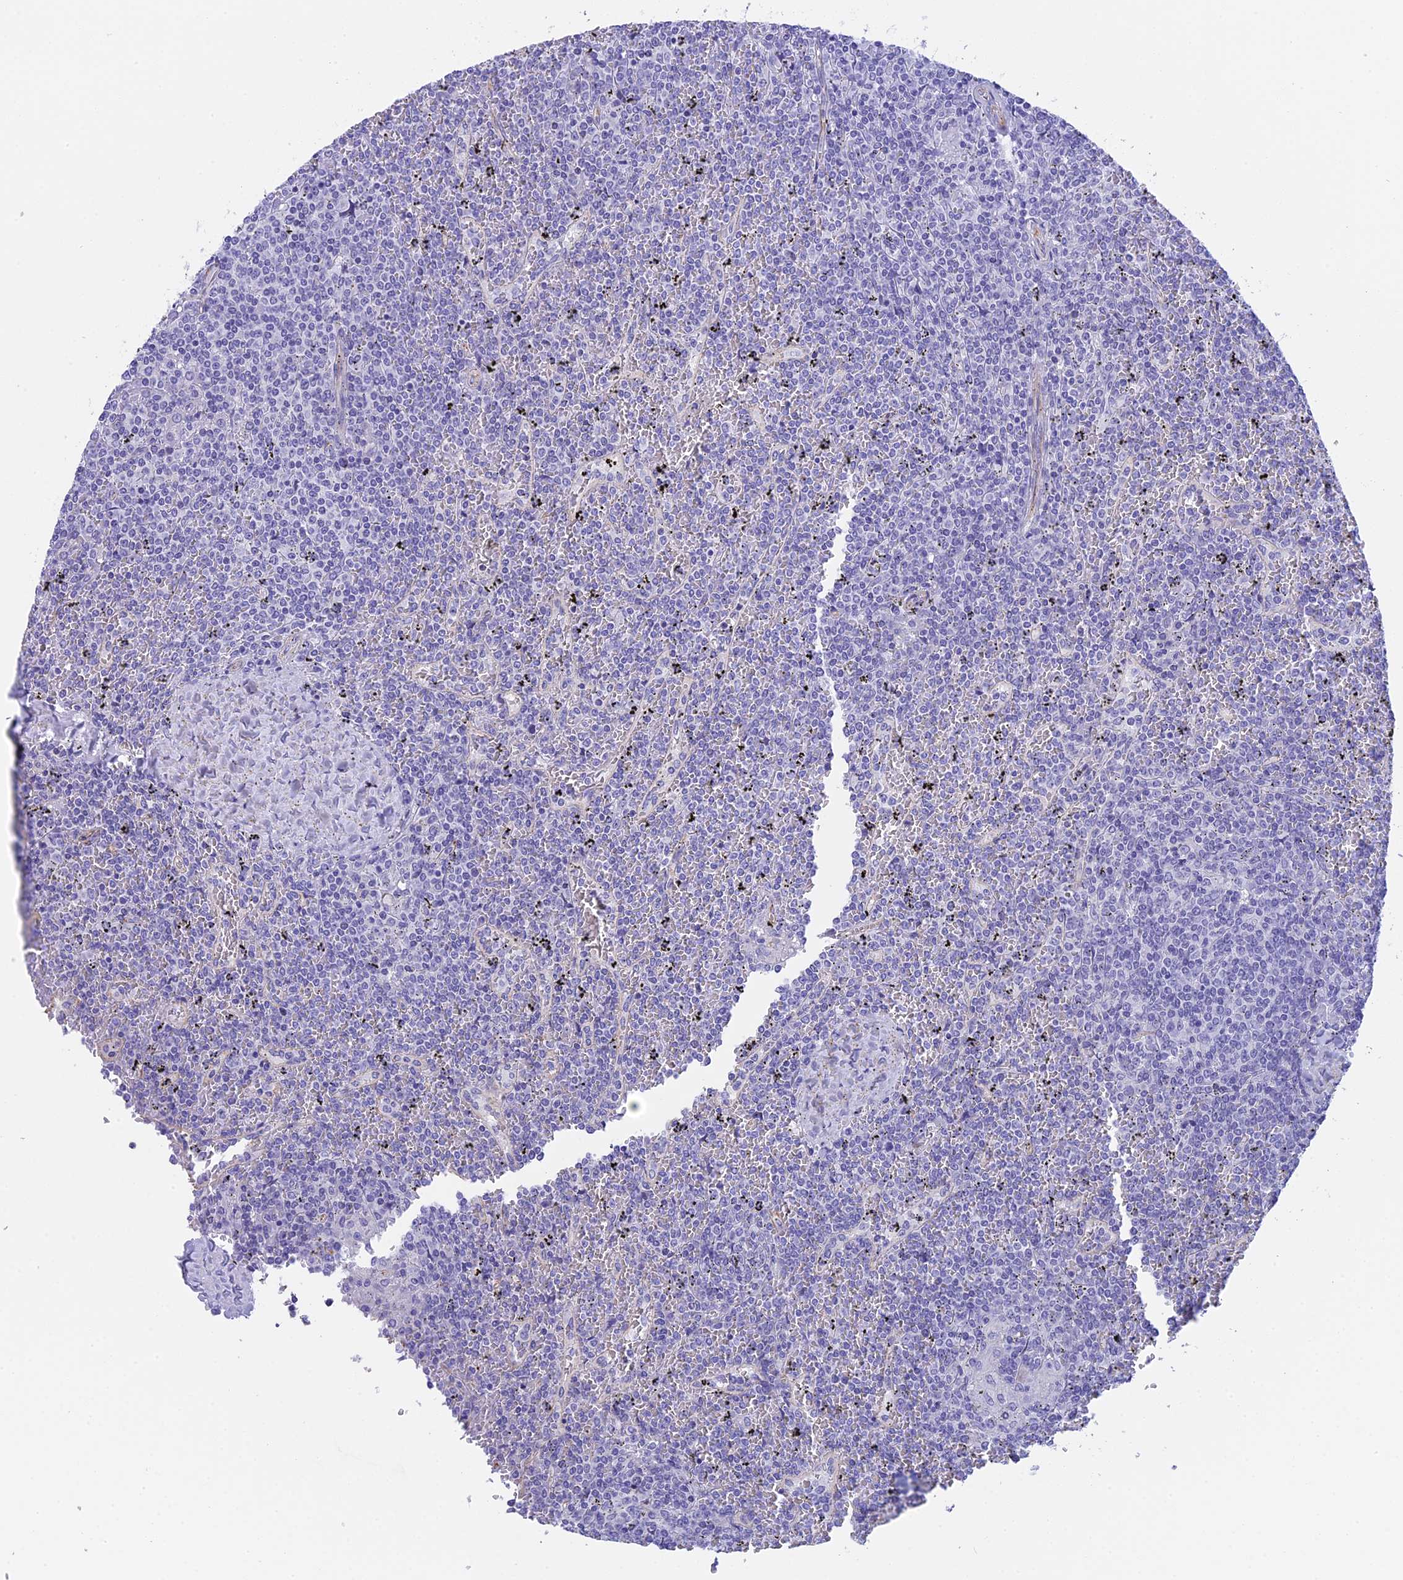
{"staining": {"intensity": "negative", "quantity": "none", "location": "none"}, "tissue": "lymphoma", "cell_type": "Tumor cells", "image_type": "cancer", "snomed": [{"axis": "morphology", "description": "Malignant lymphoma, non-Hodgkin's type, Low grade"}, {"axis": "topography", "description": "Spleen"}], "caption": "Tumor cells show no significant positivity in low-grade malignant lymphoma, non-Hodgkin's type.", "gene": "TACSTD2", "patient": {"sex": "female", "age": 19}}